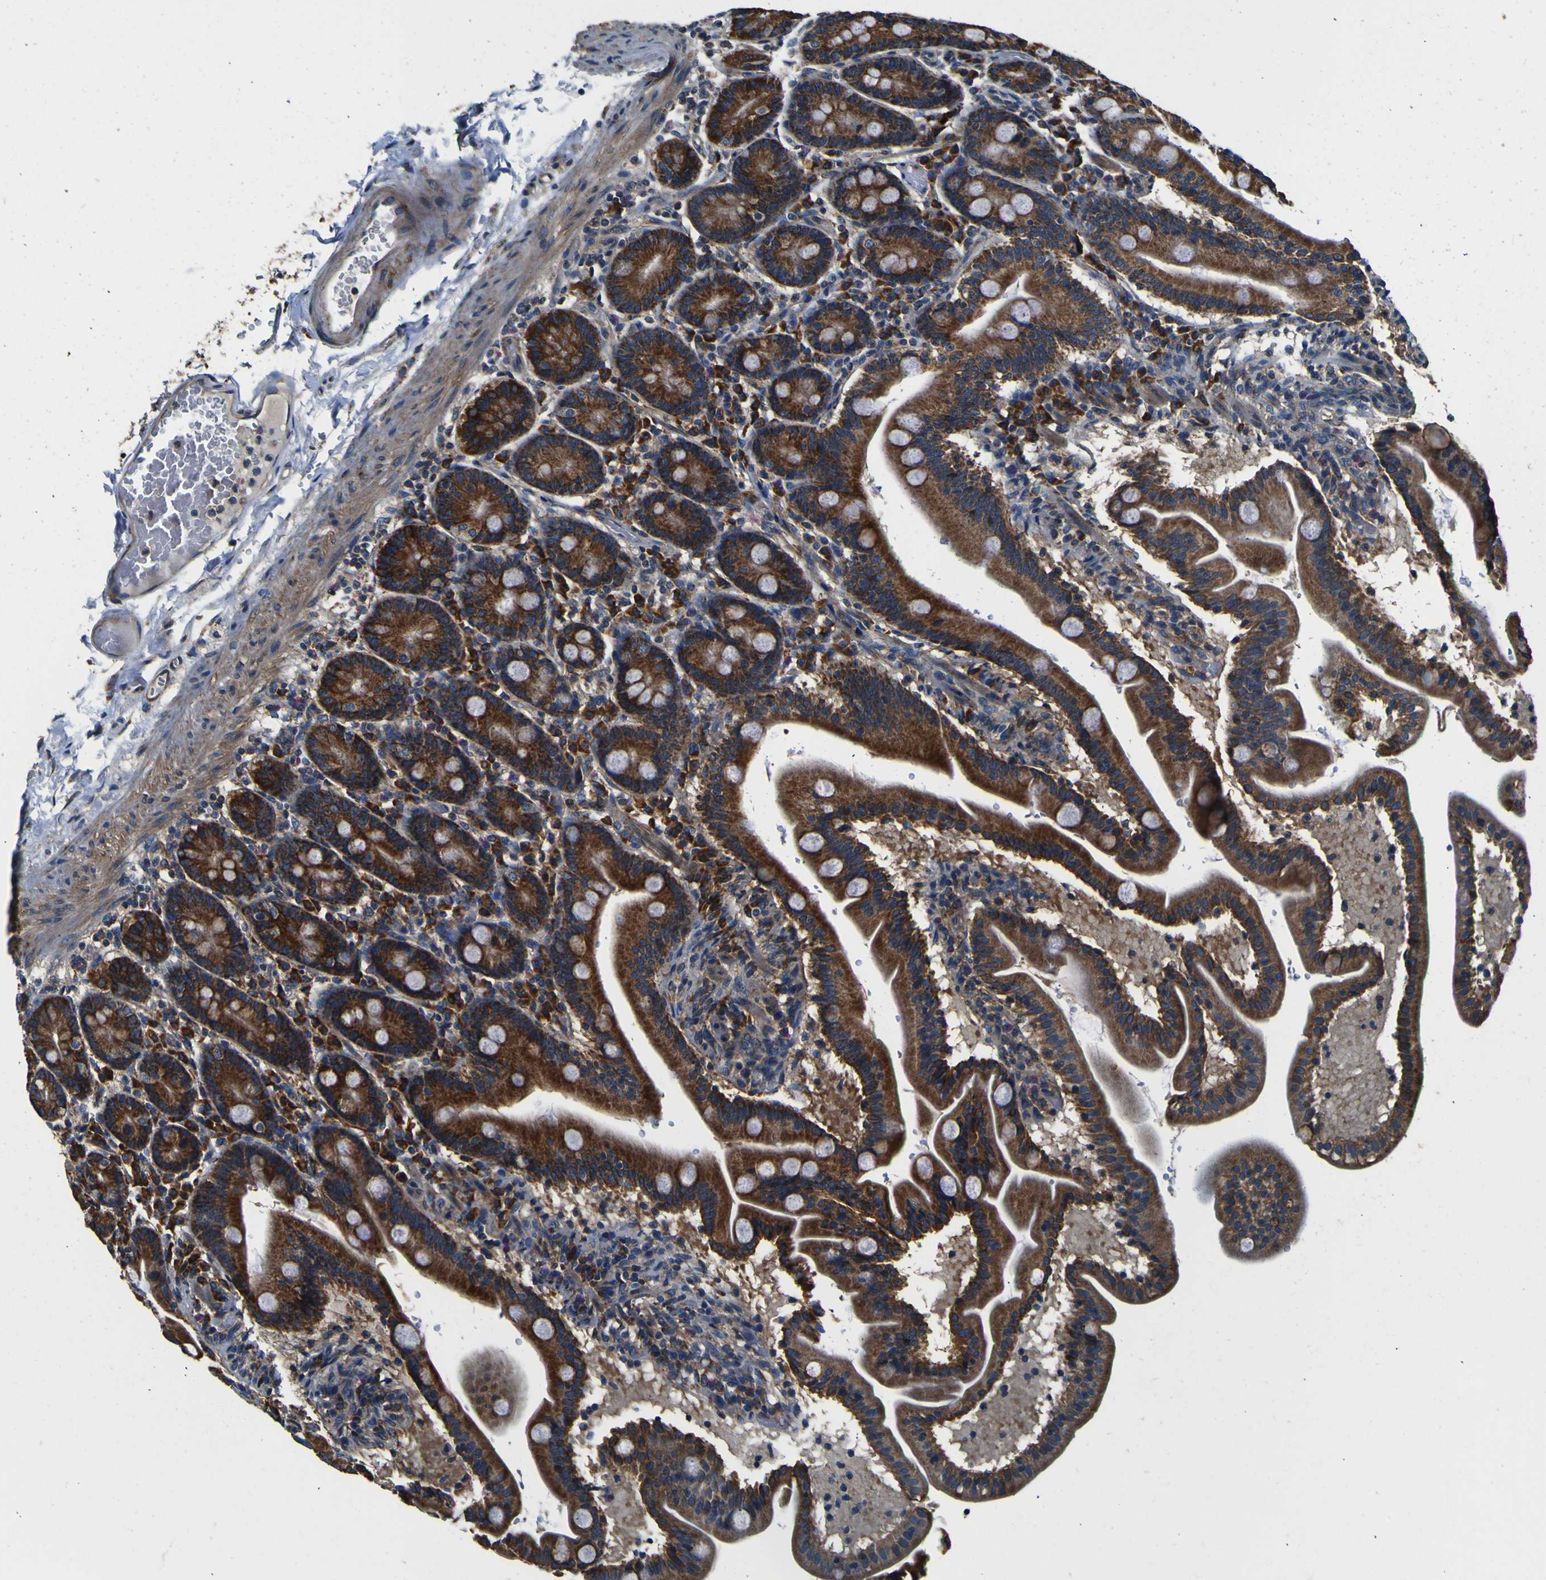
{"staining": {"intensity": "strong", "quantity": ">75%", "location": "cytoplasmic/membranous"}, "tissue": "duodenum", "cell_type": "Glandular cells", "image_type": "normal", "snomed": [{"axis": "morphology", "description": "Normal tissue, NOS"}, {"axis": "topography", "description": "Duodenum"}], "caption": "Strong cytoplasmic/membranous staining for a protein is appreciated in about >75% of glandular cells of normal duodenum using IHC.", "gene": "INPP5A", "patient": {"sex": "male", "age": 54}}